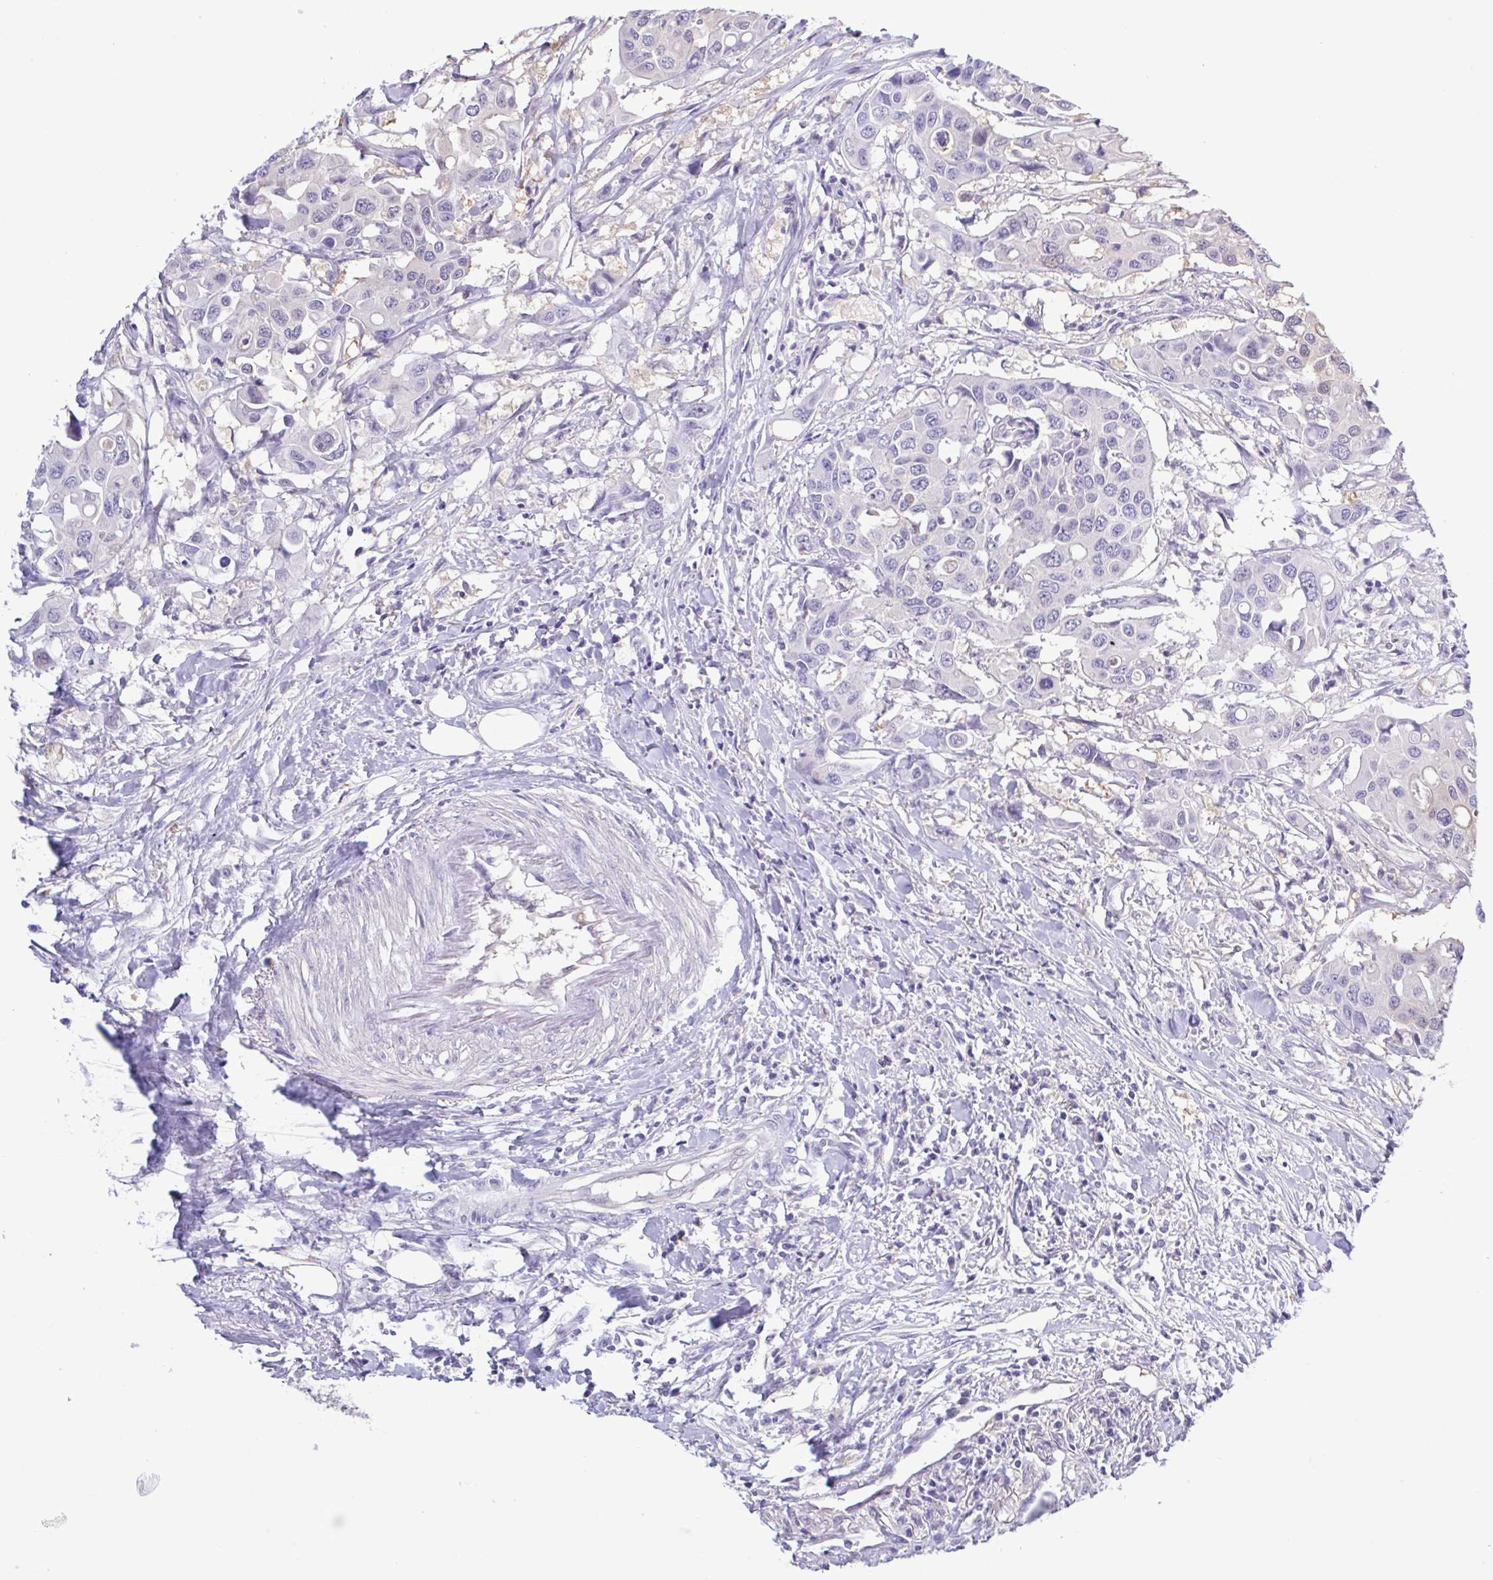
{"staining": {"intensity": "negative", "quantity": "none", "location": "none"}, "tissue": "colorectal cancer", "cell_type": "Tumor cells", "image_type": "cancer", "snomed": [{"axis": "morphology", "description": "Adenocarcinoma, NOS"}, {"axis": "topography", "description": "Colon"}], "caption": "This is an immunohistochemistry micrograph of human colorectal cancer (adenocarcinoma). There is no positivity in tumor cells.", "gene": "LDHC", "patient": {"sex": "male", "age": 77}}